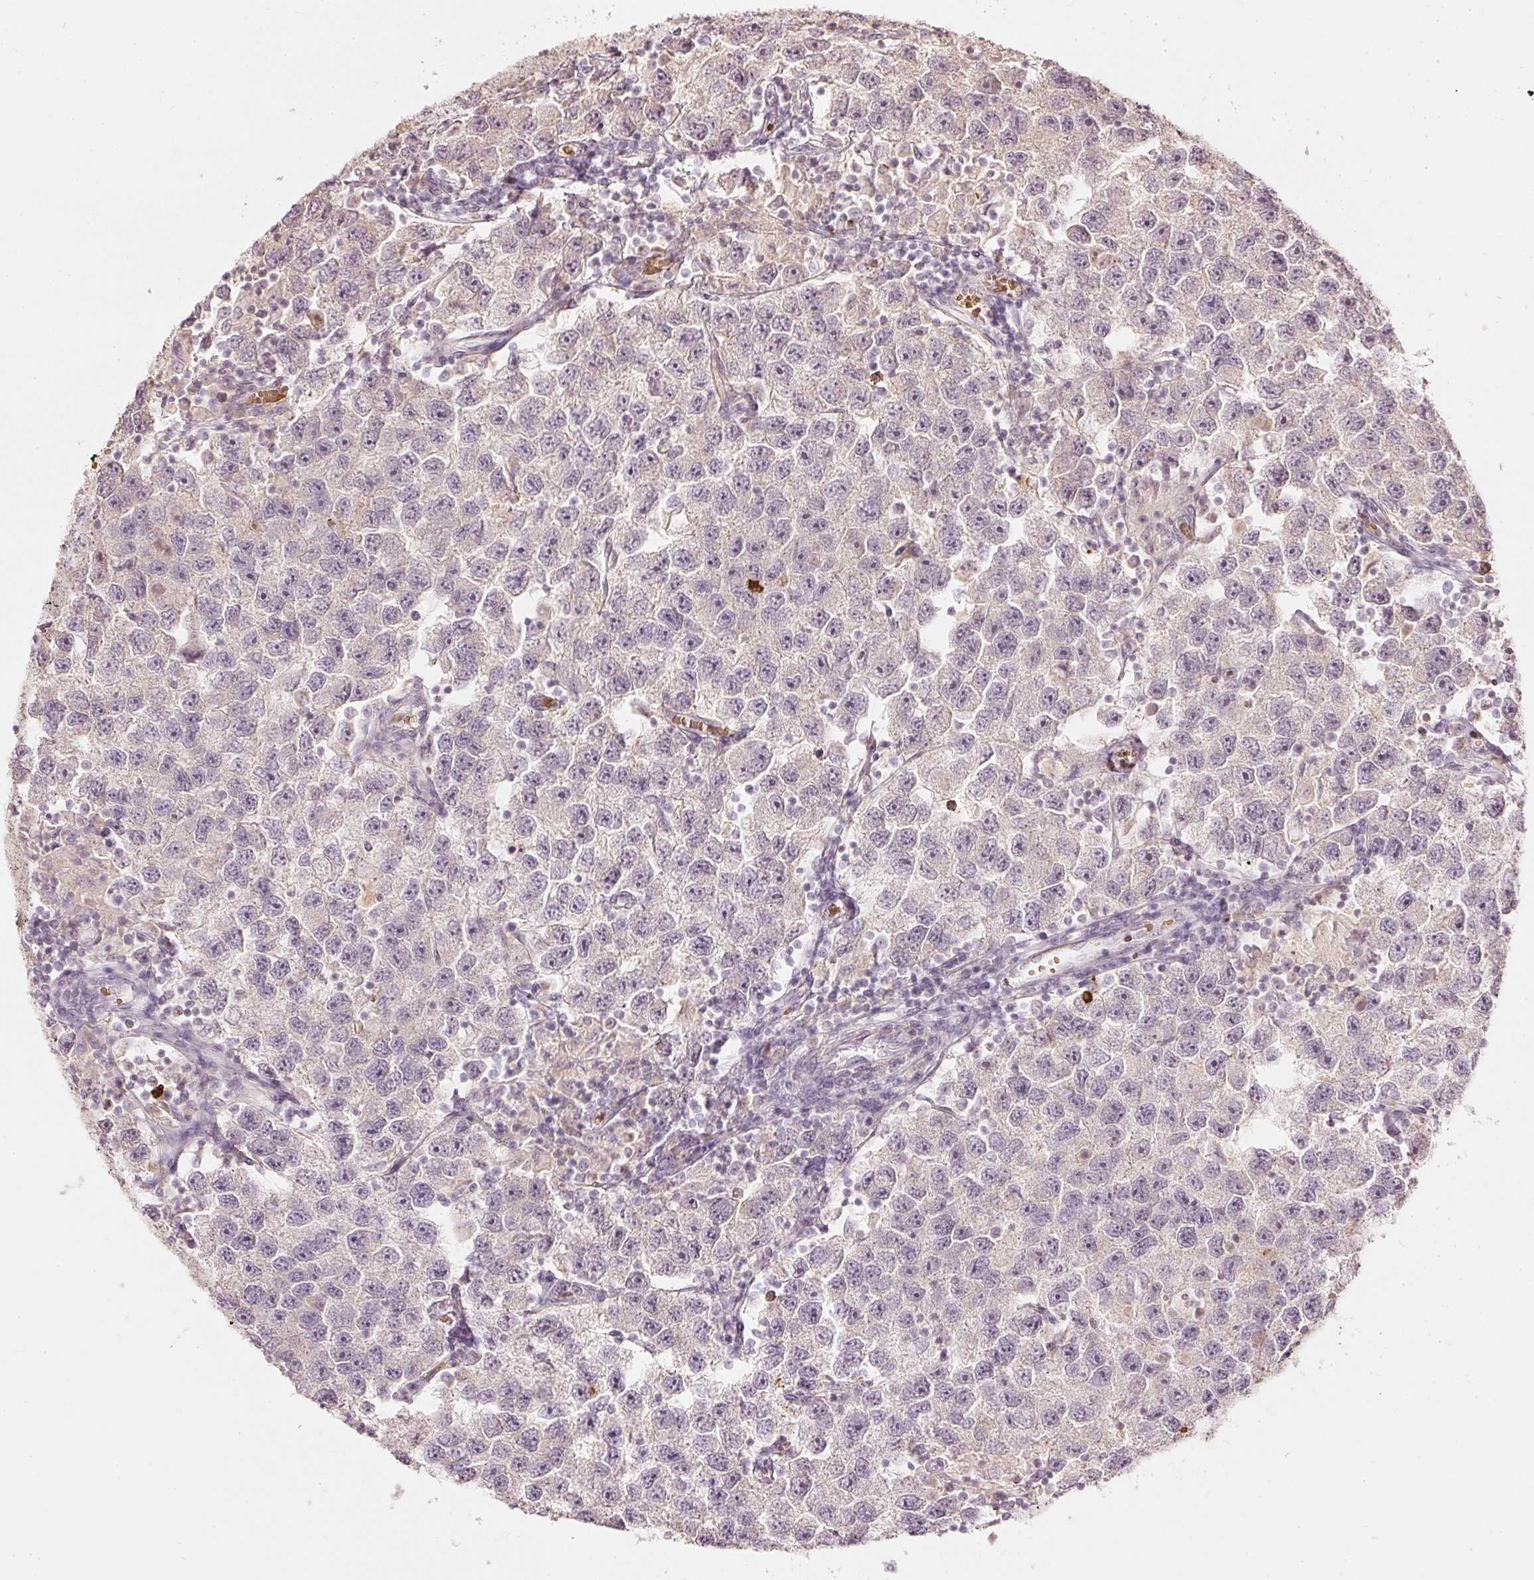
{"staining": {"intensity": "weak", "quantity": "<25%", "location": "nuclear"}, "tissue": "testis cancer", "cell_type": "Tumor cells", "image_type": "cancer", "snomed": [{"axis": "morphology", "description": "Seminoma, NOS"}, {"axis": "topography", "description": "Testis"}], "caption": "A micrograph of testis cancer stained for a protein reveals no brown staining in tumor cells.", "gene": "GZMA", "patient": {"sex": "male", "age": 26}}